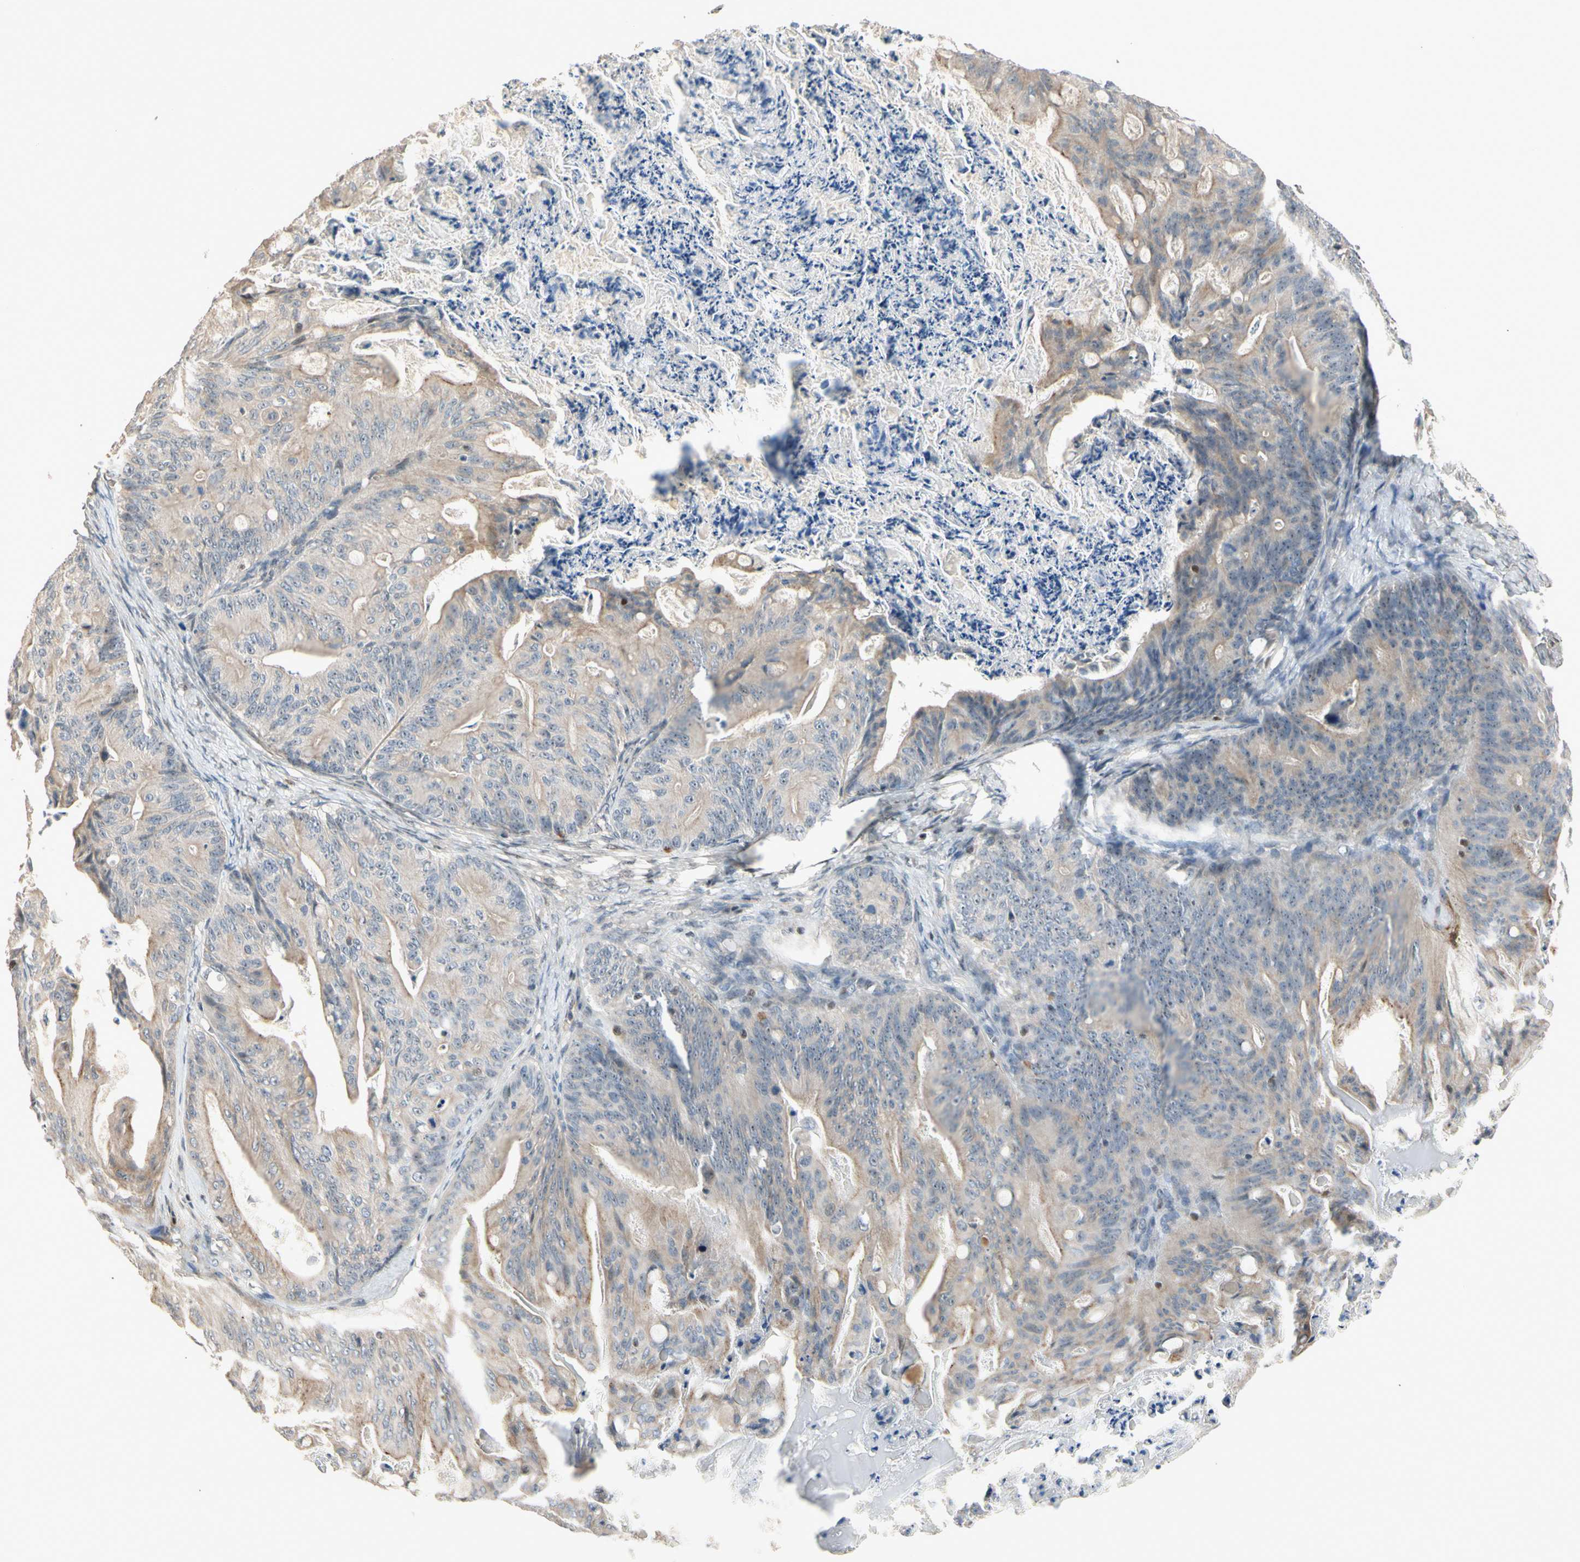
{"staining": {"intensity": "weak", "quantity": ">75%", "location": "cytoplasmic/membranous"}, "tissue": "ovarian cancer", "cell_type": "Tumor cells", "image_type": "cancer", "snomed": [{"axis": "morphology", "description": "Cystadenocarcinoma, mucinous, NOS"}, {"axis": "topography", "description": "Ovary"}], "caption": "Immunohistochemical staining of human mucinous cystadenocarcinoma (ovarian) demonstrates low levels of weak cytoplasmic/membranous expression in about >75% of tumor cells.", "gene": "NFYA", "patient": {"sex": "female", "age": 36}}